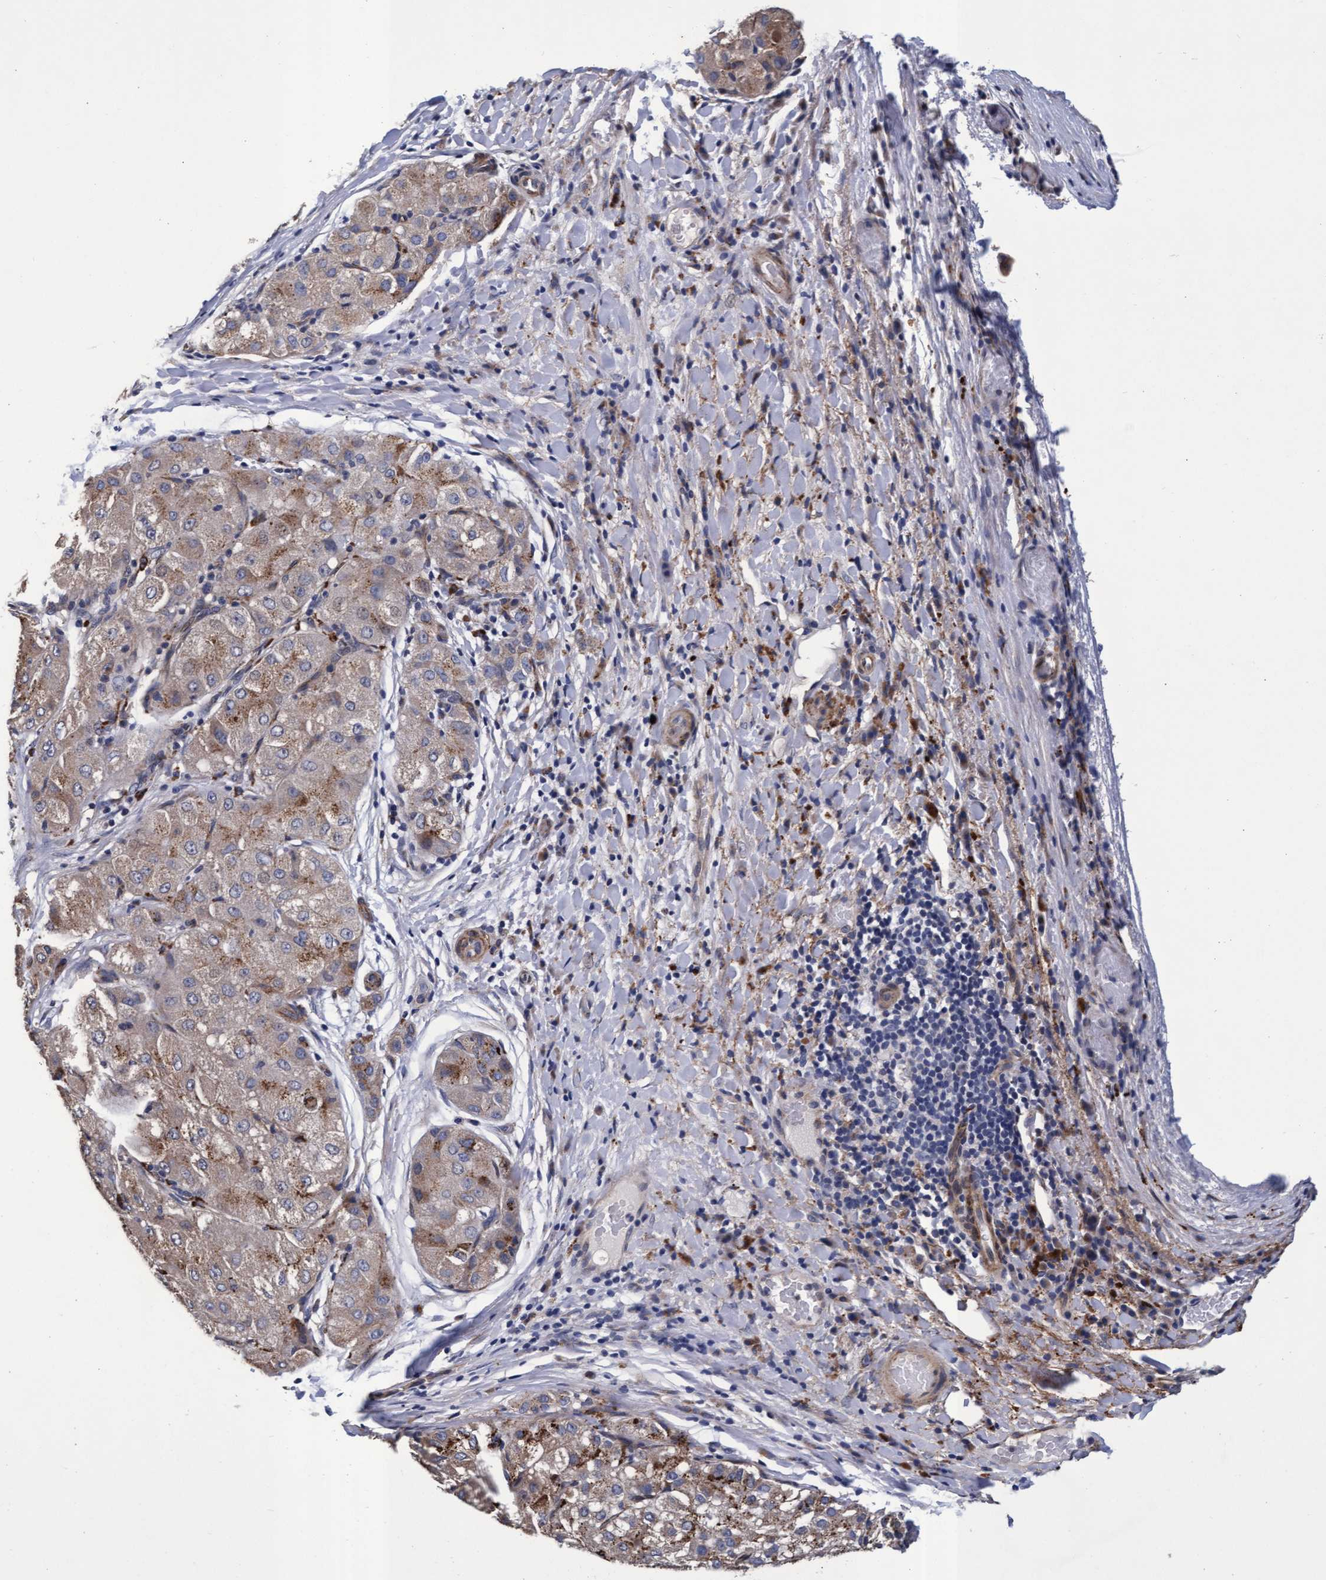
{"staining": {"intensity": "moderate", "quantity": "<25%", "location": "cytoplasmic/membranous"}, "tissue": "liver cancer", "cell_type": "Tumor cells", "image_type": "cancer", "snomed": [{"axis": "morphology", "description": "Carcinoma, Hepatocellular, NOS"}, {"axis": "topography", "description": "Liver"}], "caption": "A brown stain labels moderate cytoplasmic/membranous positivity of a protein in human liver cancer (hepatocellular carcinoma) tumor cells. Nuclei are stained in blue.", "gene": "CPQ", "patient": {"sex": "male", "age": 80}}